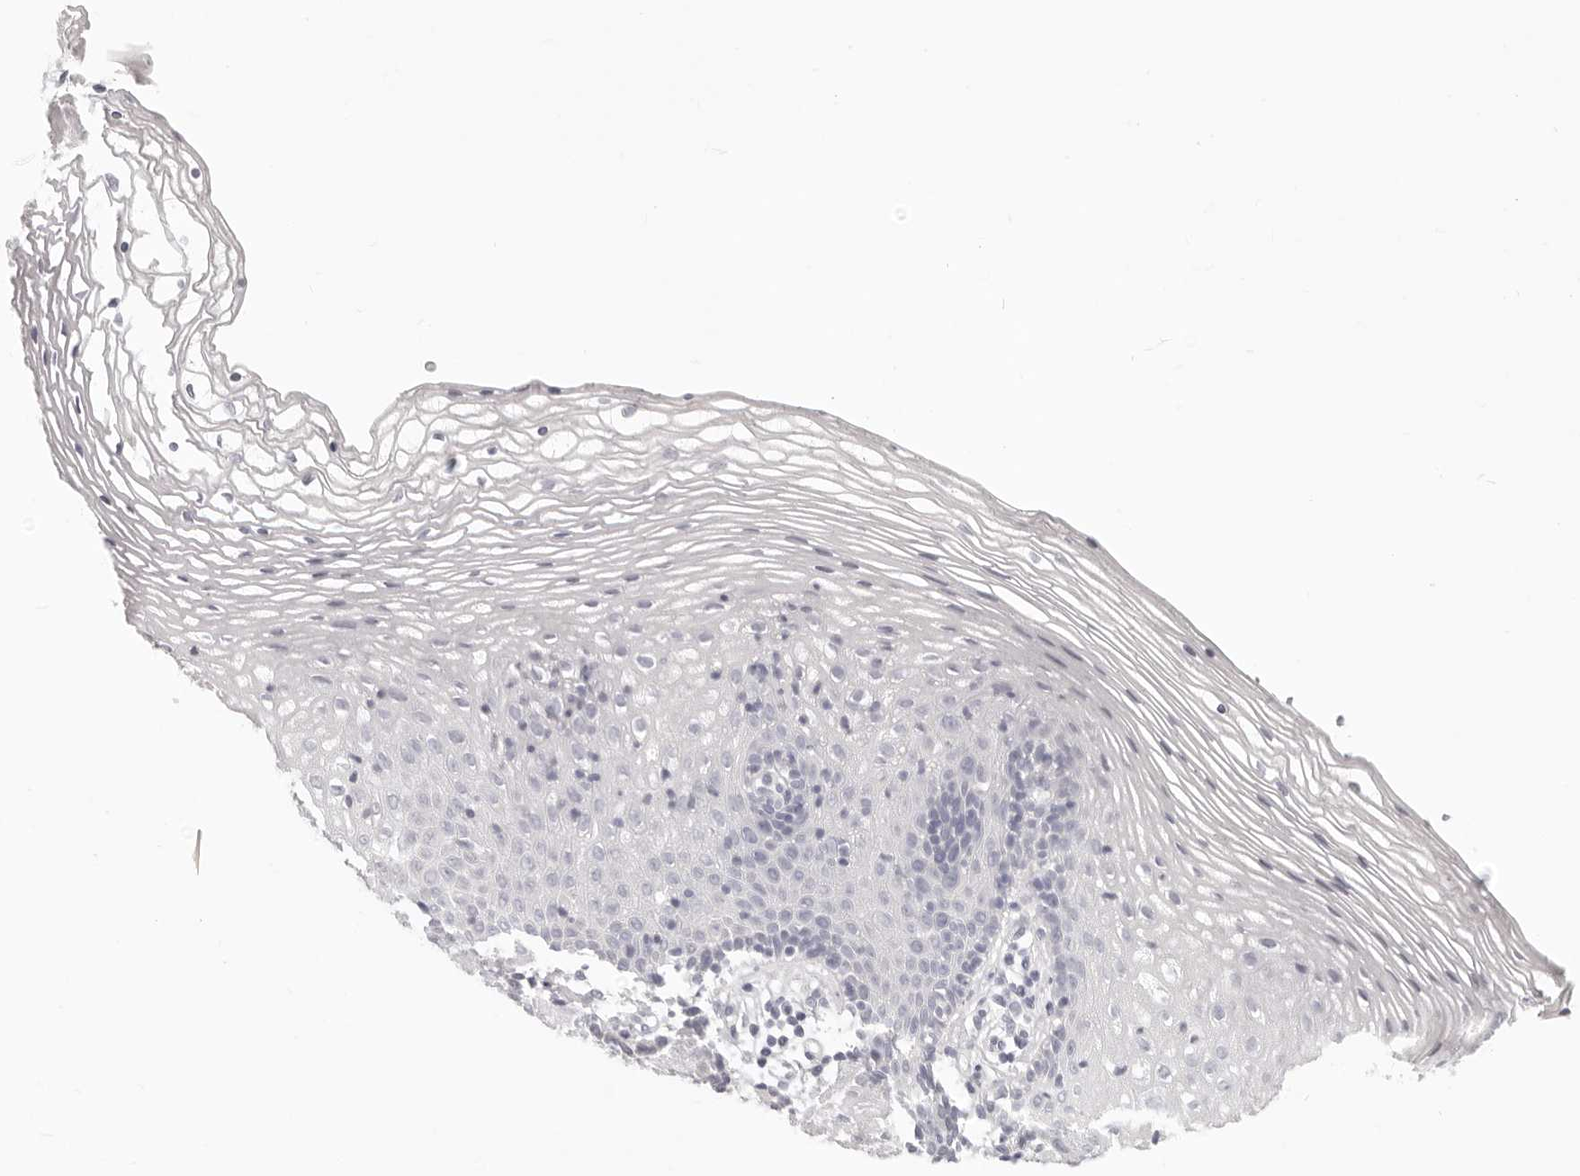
{"staining": {"intensity": "negative", "quantity": "none", "location": "none"}, "tissue": "vagina", "cell_type": "Squamous epithelial cells", "image_type": "normal", "snomed": [{"axis": "morphology", "description": "Normal tissue, NOS"}, {"axis": "topography", "description": "Vagina"}], "caption": "Human vagina stained for a protein using immunohistochemistry displays no expression in squamous epithelial cells.", "gene": "FABP1", "patient": {"sex": "female", "age": 32}}